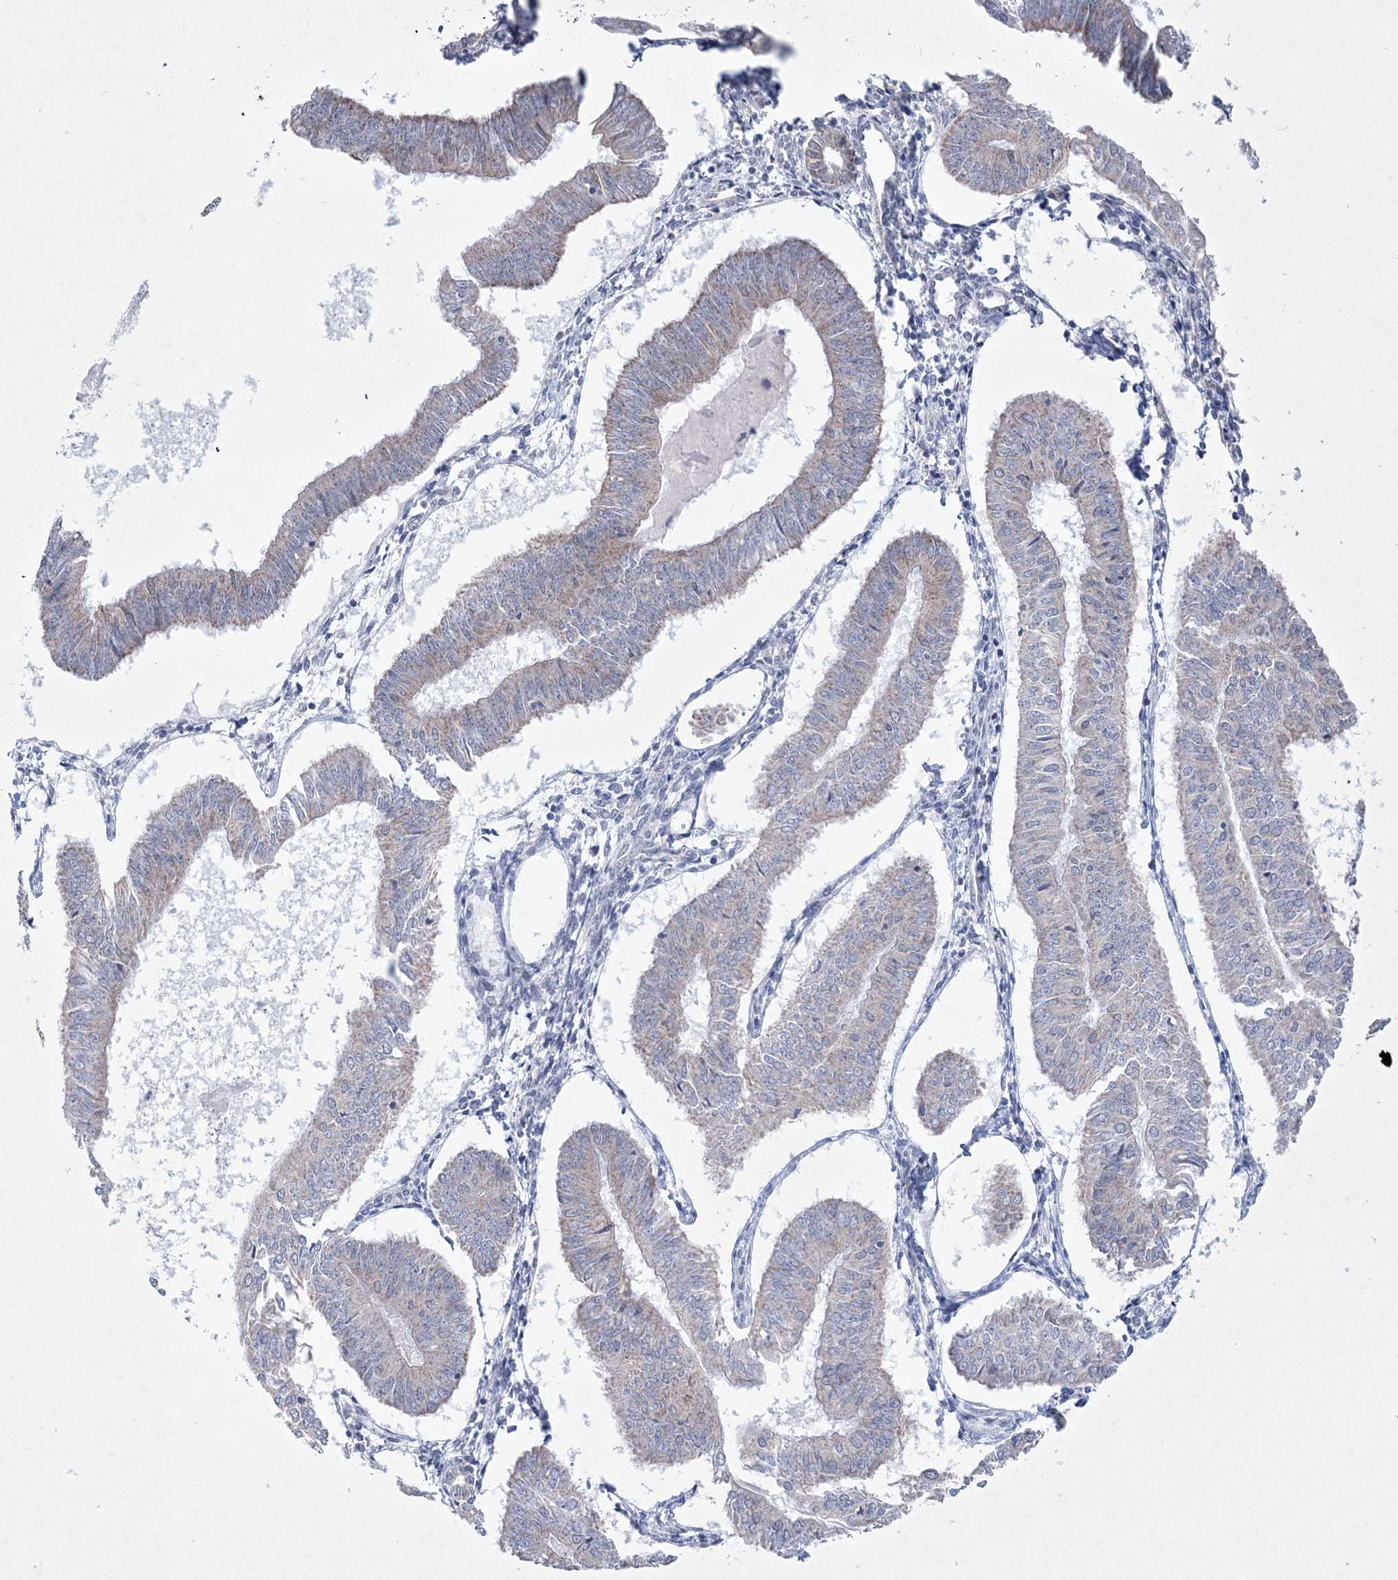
{"staining": {"intensity": "moderate", "quantity": "<25%", "location": "cytoplasmic/membranous"}, "tissue": "endometrial cancer", "cell_type": "Tumor cells", "image_type": "cancer", "snomed": [{"axis": "morphology", "description": "Adenocarcinoma, NOS"}, {"axis": "topography", "description": "Endometrium"}], "caption": "Immunohistochemical staining of endometrial cancer (adenocarcinoma) demonstrates low levels of moderate cytoplasmic/membranous protein positivity in approximately <25% of tumor cells.", "gene": "CES4A", "patient": {"sex": "female", "age": 58}}